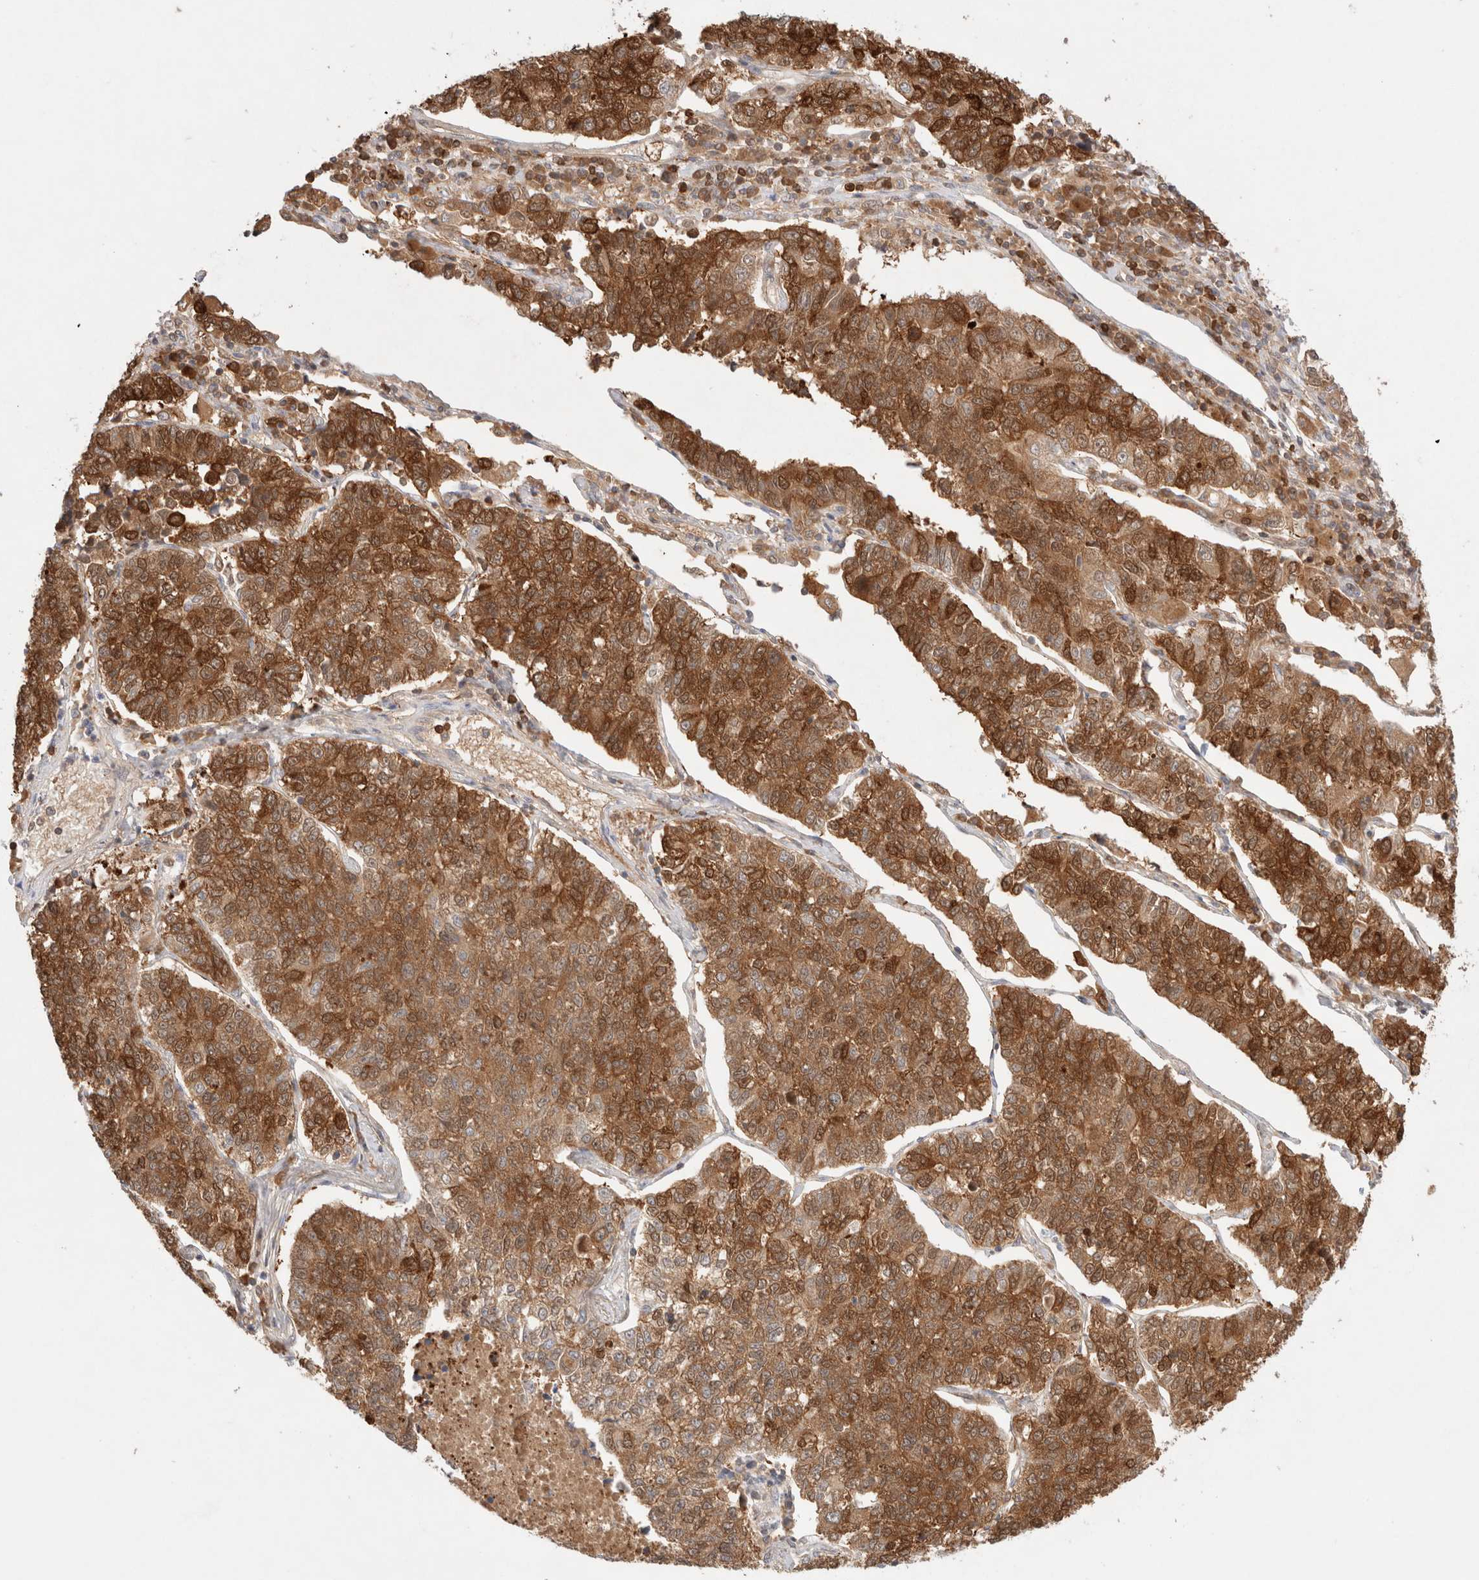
{"staining": {"intensity": "moderate", "quantity": ">75%", "location": "cytoplasmic/membranous,nuclear"}, "tissue": "lung cancer", "cell_type": "Tumor cells", "image_type": "cancer", "snomed": [{"axis": "morphology", "description": "Adenocarcinoma, NOS"}, {"axis": "topography", "description": "Lung"}], "caption": "A brown stain highlights moderate cytoplasmic/membranous and nuclear staining of a protein in human lung cancer (adenocarcinoma) tumor cells.", "gene": "STARD10", "patient": {"sex": "male", "age": 49}}